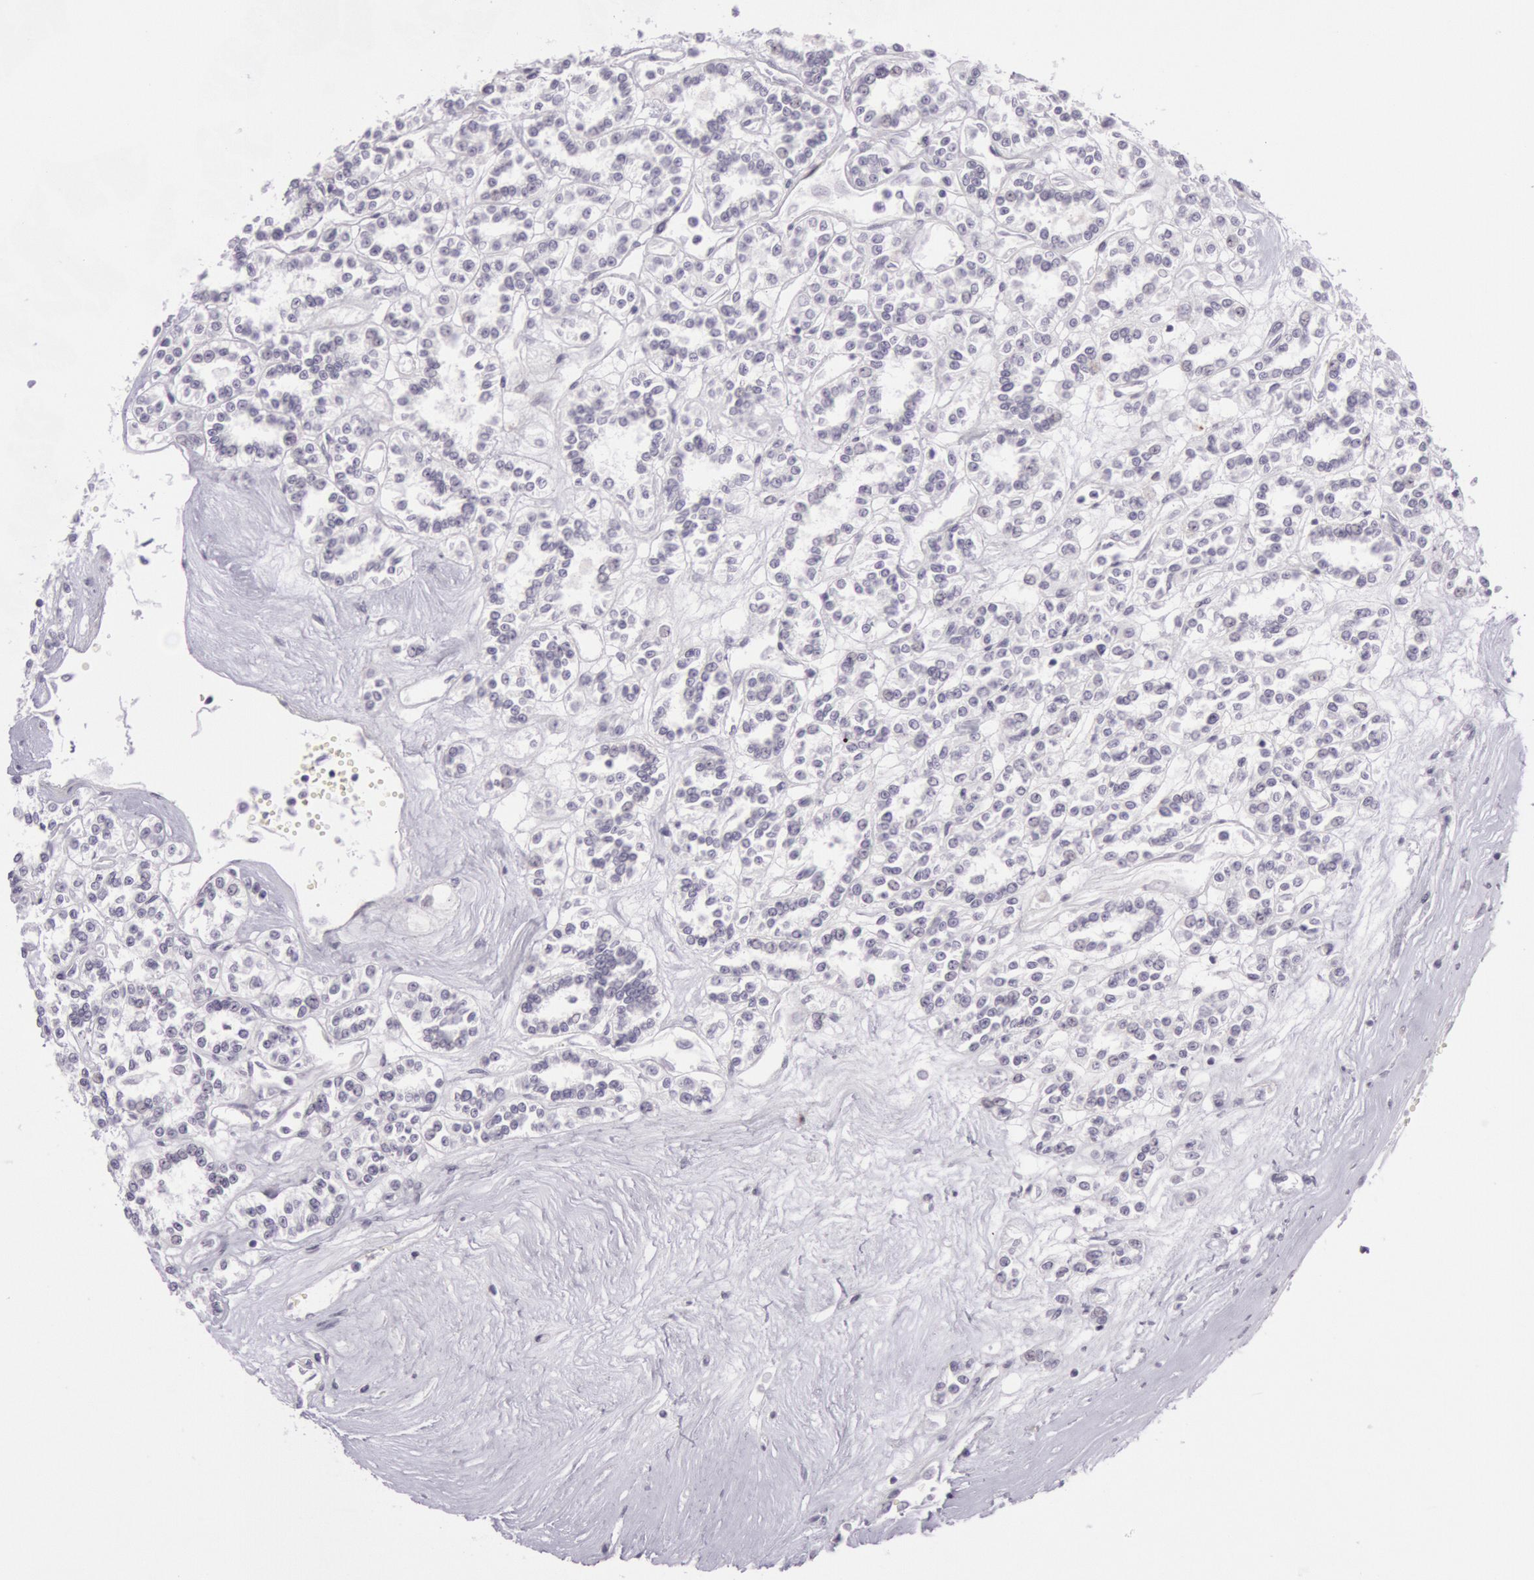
{"staining": {"intensity": "negative", "quantity": "none", "location": "none"}, "tissue": "renal cancer", "cell_type": "Tumor cells", "image_type": "cancer", "snomed": [{"axis": "morphology", "description": "Adenocarcinoma, NOS"}, {"axis": "topography", "description": "Kidney"}], "caption": "Renal cancer (adenocarcinoma) was stained to show a protein in brown. There is no significant expression in tumor cells.", "gene": "CKB", "patient": {"sex": "female", "age": 76}}